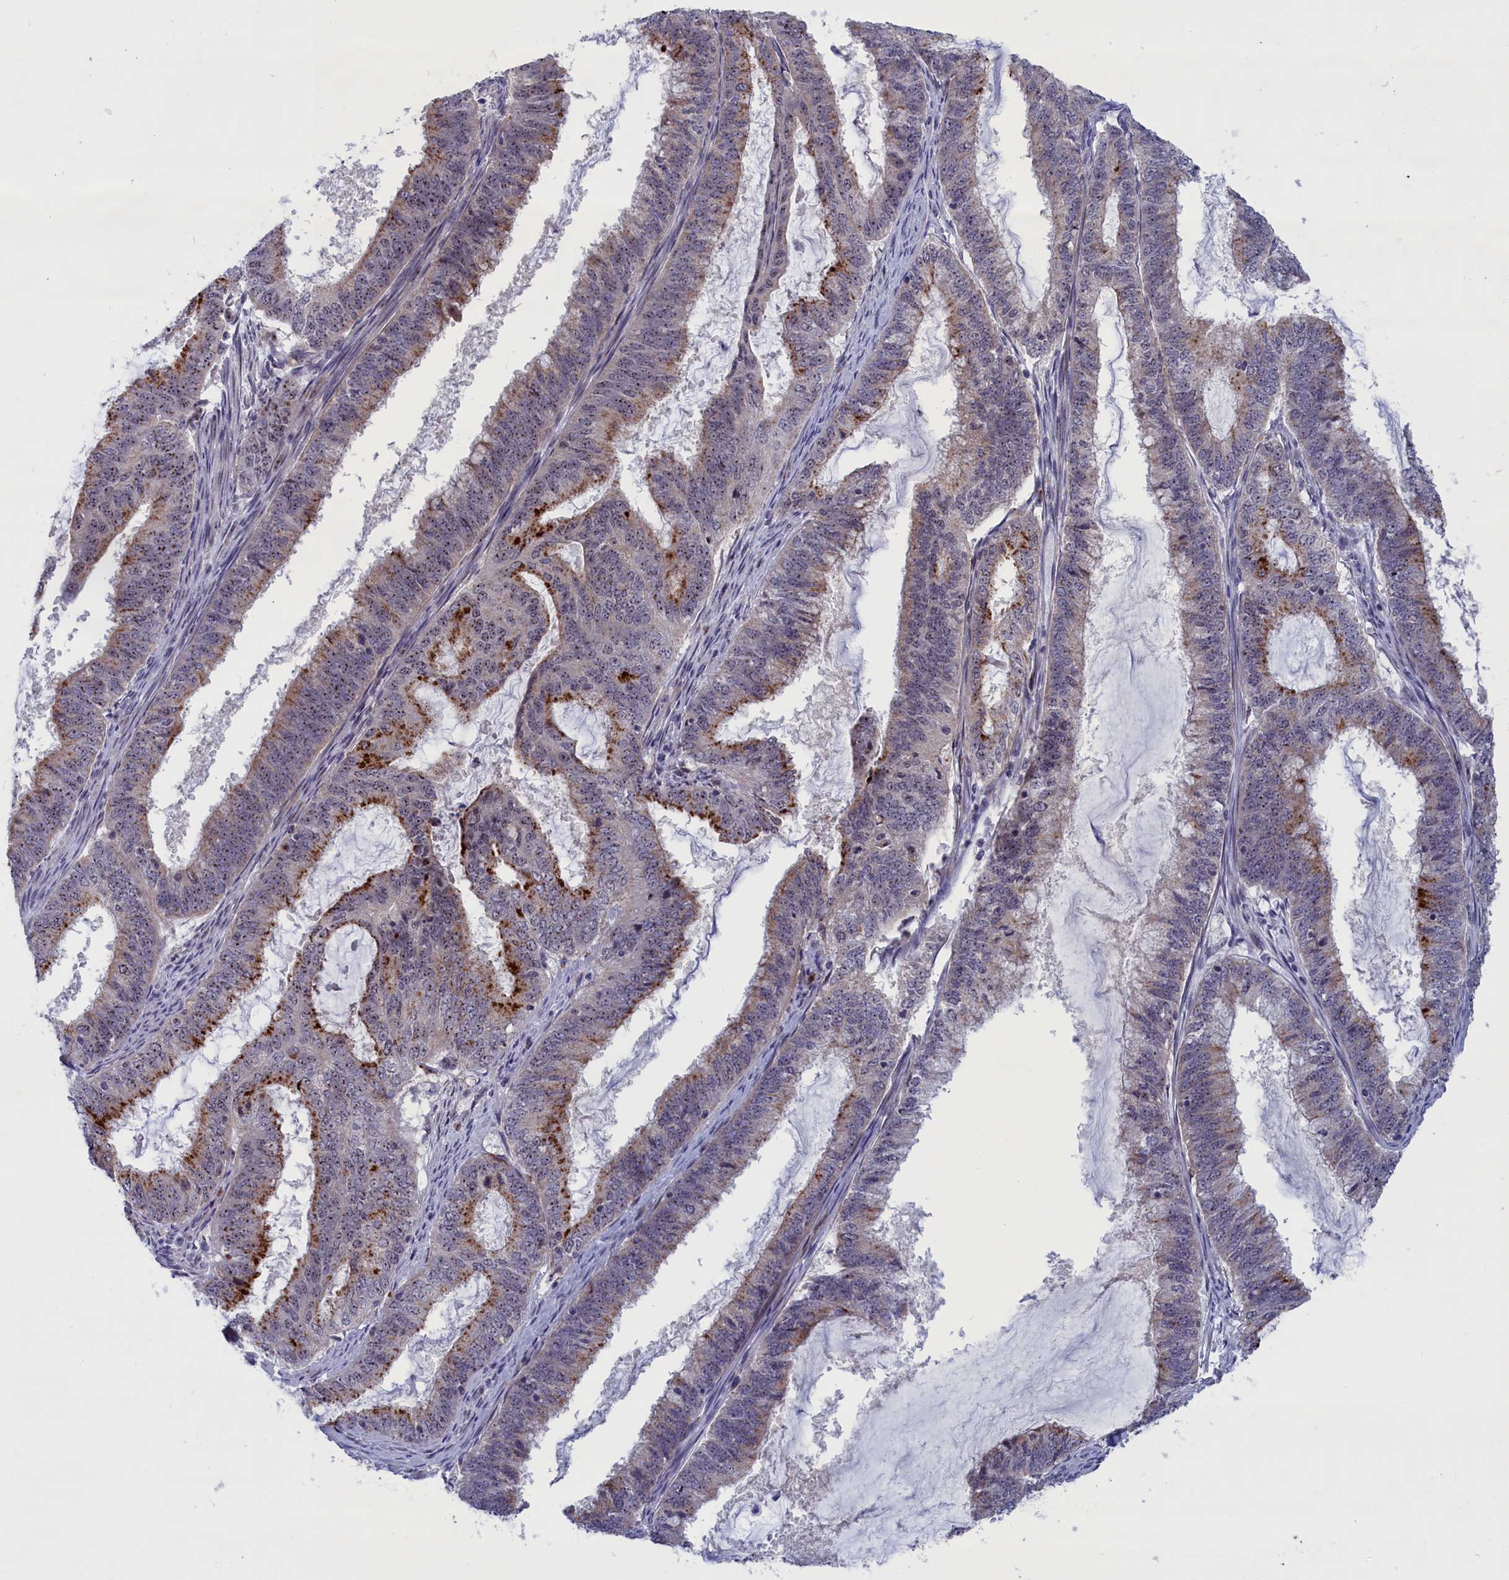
{"staining": {"intensity": "strong", "quantity": "<25%", "location": "cytoplasmic/membranous"}, "tissue": "endometrial cancer", "cell_type": "Tumor cells", "image_type": "cancer", "snomed": [{"axis": "morphology", "description": "Adenocarcinoma, NOS"}, {"axis": "topography", "description": "Endometrium"}], "caption": "Immunohistochemistry (IHC) image of adenocarcinoma (endometrial) stained for a protein (brown), which displays medium levels of strong cytoplasmic/membranous staining in about <25% of tumor cells.", "gene": "PPAN", "patient": {"sex": "female", "age": 51}}